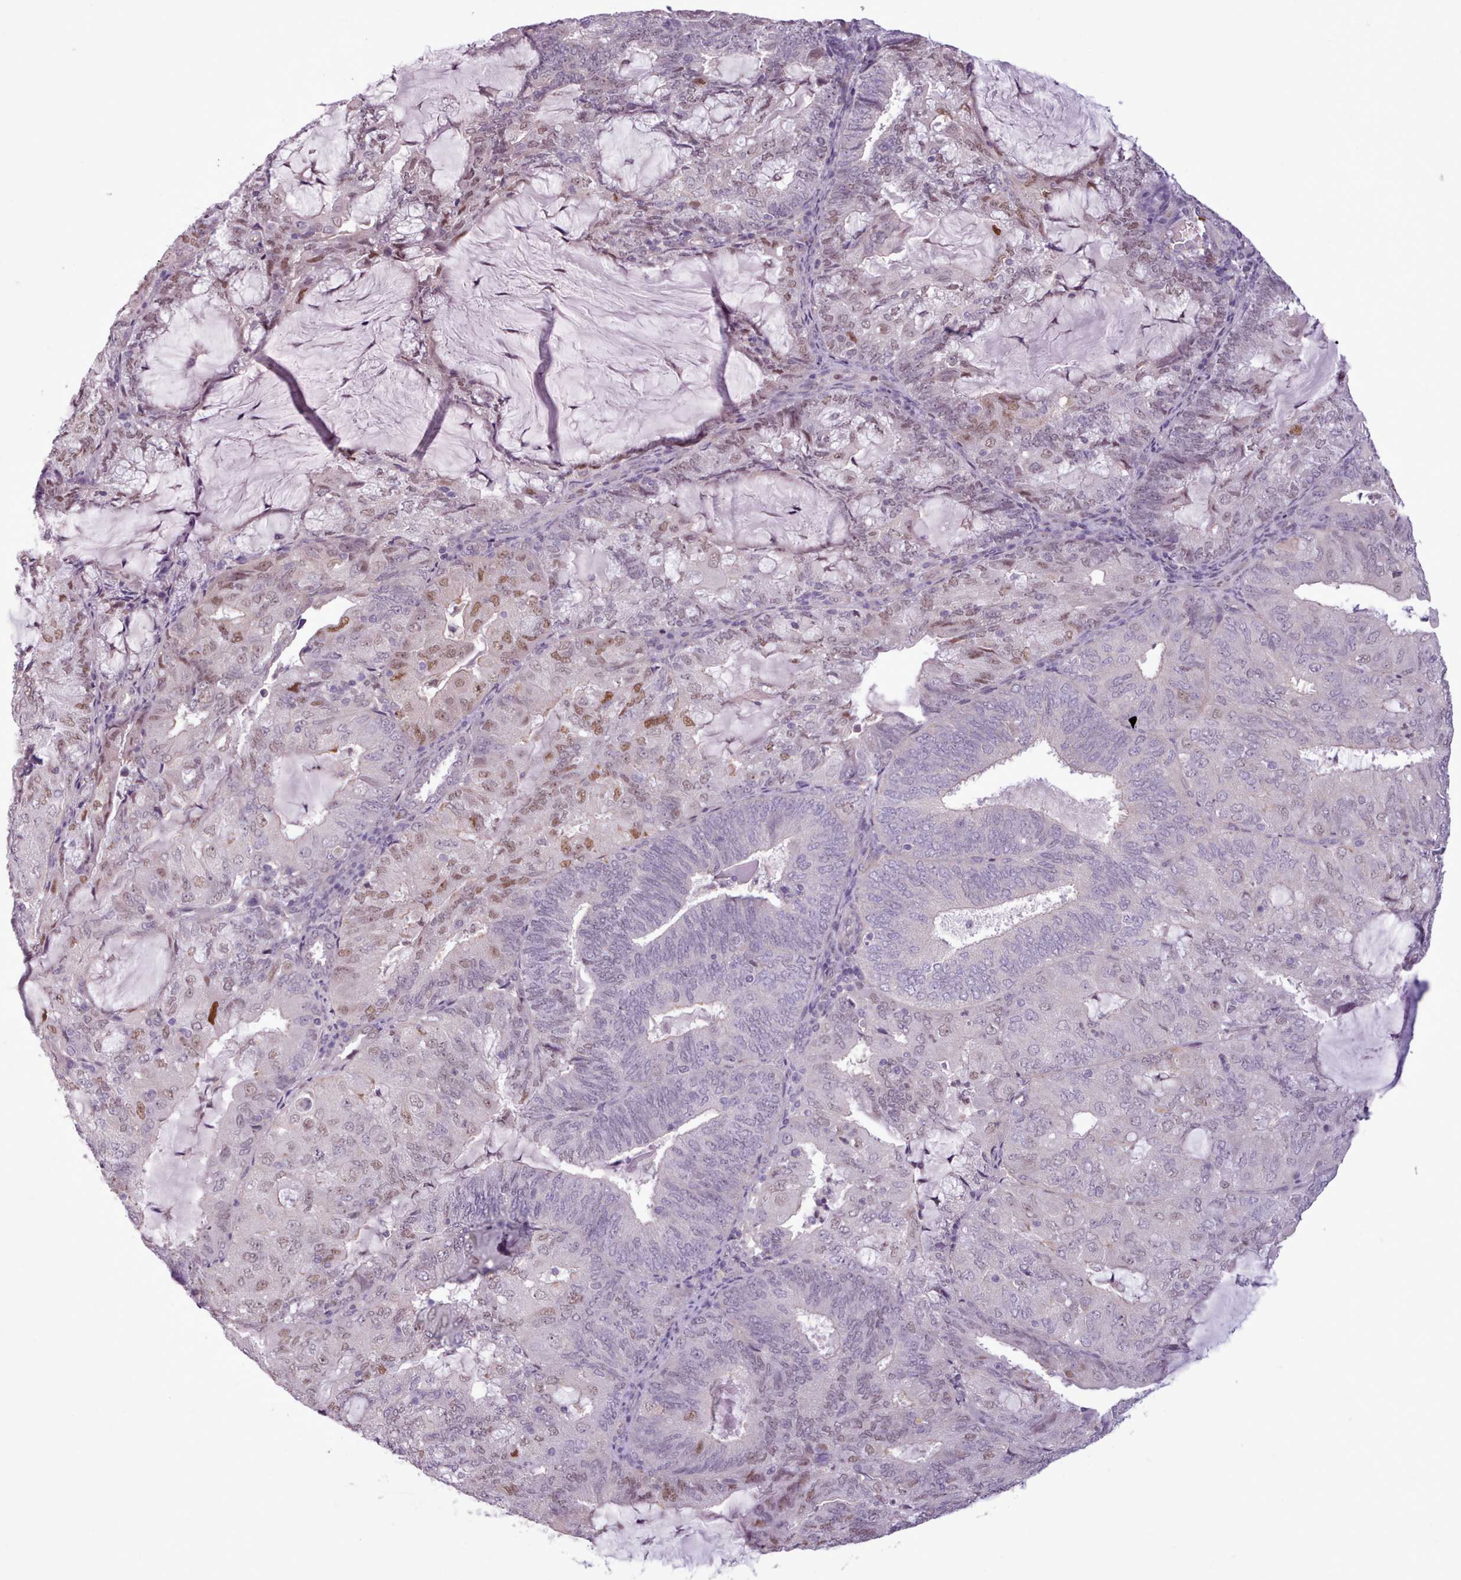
{"staining": {"intensity": "moderate", "quantity": "<25%", "location": "nuclear"}, "tissue": "endometrial cancer", "cell_type": "Tumor cells", "image_type": "cancer", "snomed": [{"axis": "morphology", "description": "Adenocarcinoma, NOS"}, {"axis": "topography", "description": "Endometrium"}], "caption": "IHC micrograph of neoplastic tissue: human endometrial cancer stained using immunohistochemistry demonstrates low levels of moderate protein expression localized specifically in the nuclear of tumor cells, appearing as a nuclear brown color.", "gene": "SLURP1", "patient": {"sex": "female", "age": 81}}